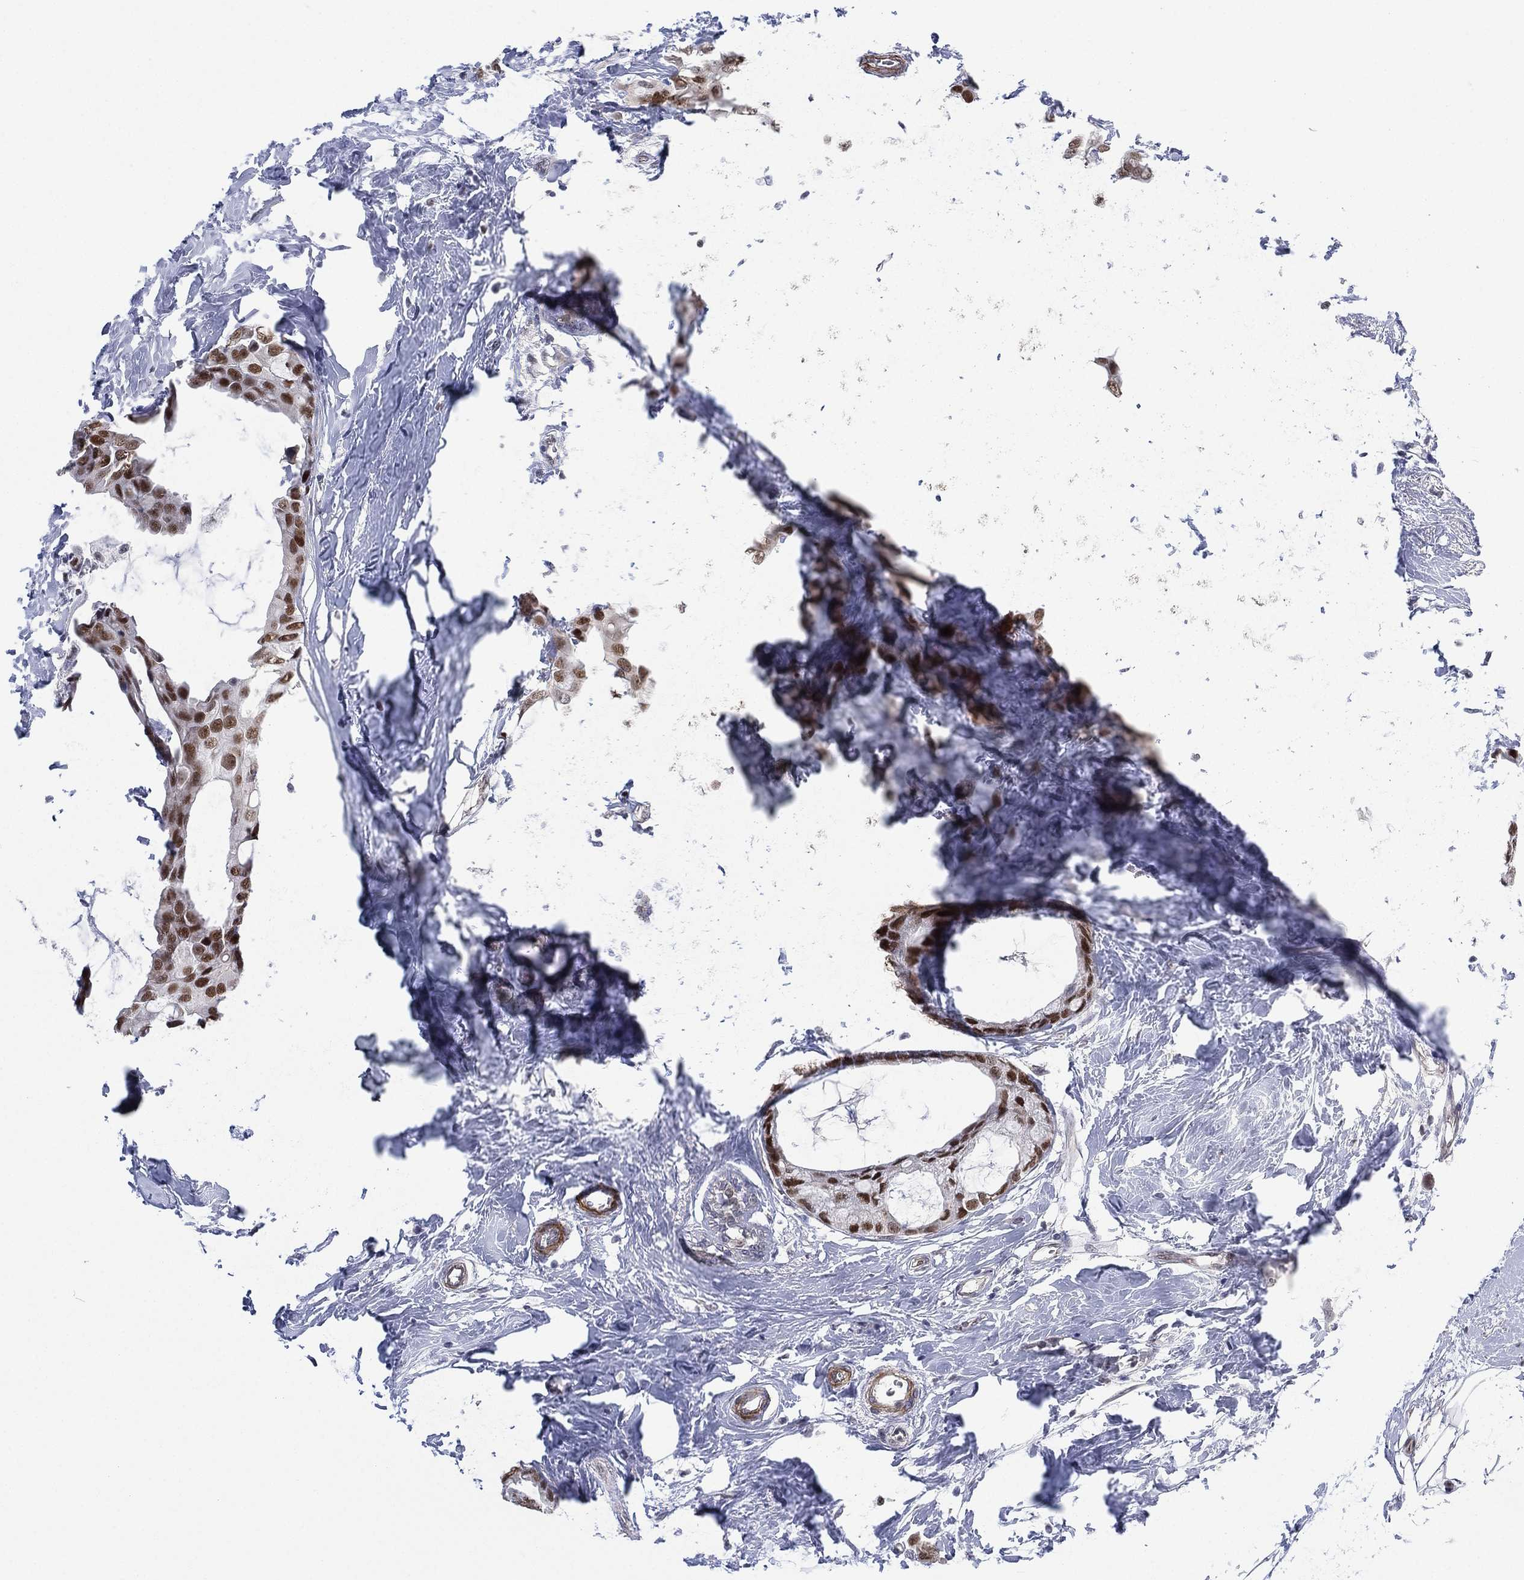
{"staining": {"intensity": "strong", "quantity": "25%-75%", "location": "nuclear"}, "tissue": "breast cancer", "cell_type": "Tumor cells", "image_type": "cancer", "snomed": [{"axis": "morphology", "description": "Duct carcinoma"}, {"axis": "topography", "description": "Breast"}], "caption": "Strong nuclear positivity is seen in about 25%-75% of tumor cells in breast cancer (invasive ductal carcinoma).", "gene": "GSE1", "patient": {"sex": "female", "age": 45}}